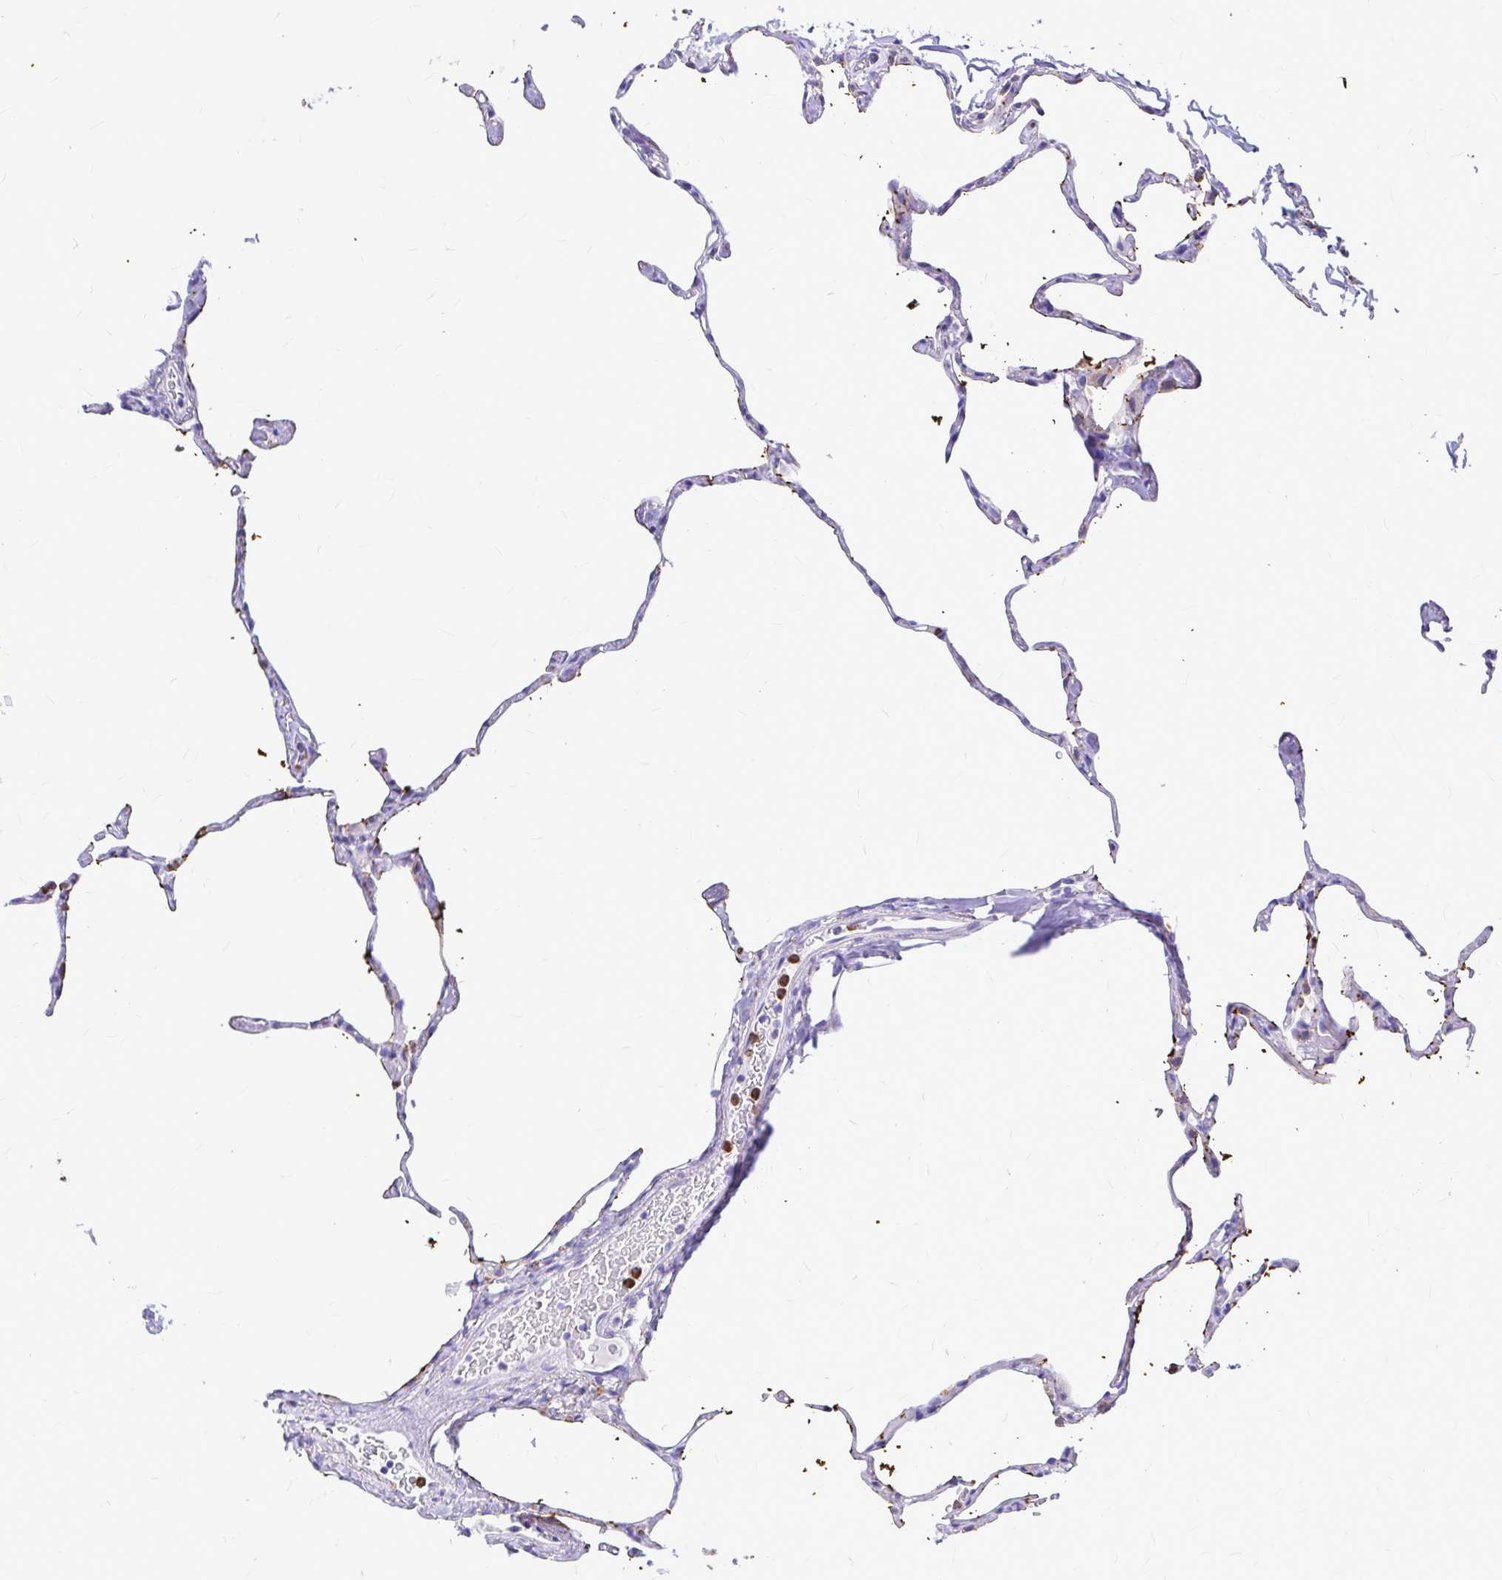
{"staining": {"intensity": "moderate", "quantity": "<25%", "location": "cytoplasmic/membranous"}, "tissue": "lung", "cell_type": "Alveolar cells", "image_type": "normal", "snomed": [{"axis": "morphology", "description": "Normal tissue, NOS"}, {"axis": "topography", "description": "Lung"}], "caption": "A histopathology image showing moderate cytoplasmic/membranous expression in approximately <25% of alveolar cells in benign lung, as visualized by brown immunohistochemical staining.", "gene": "CLEC1B", "patient": {"sex": "male", "age": 65}}